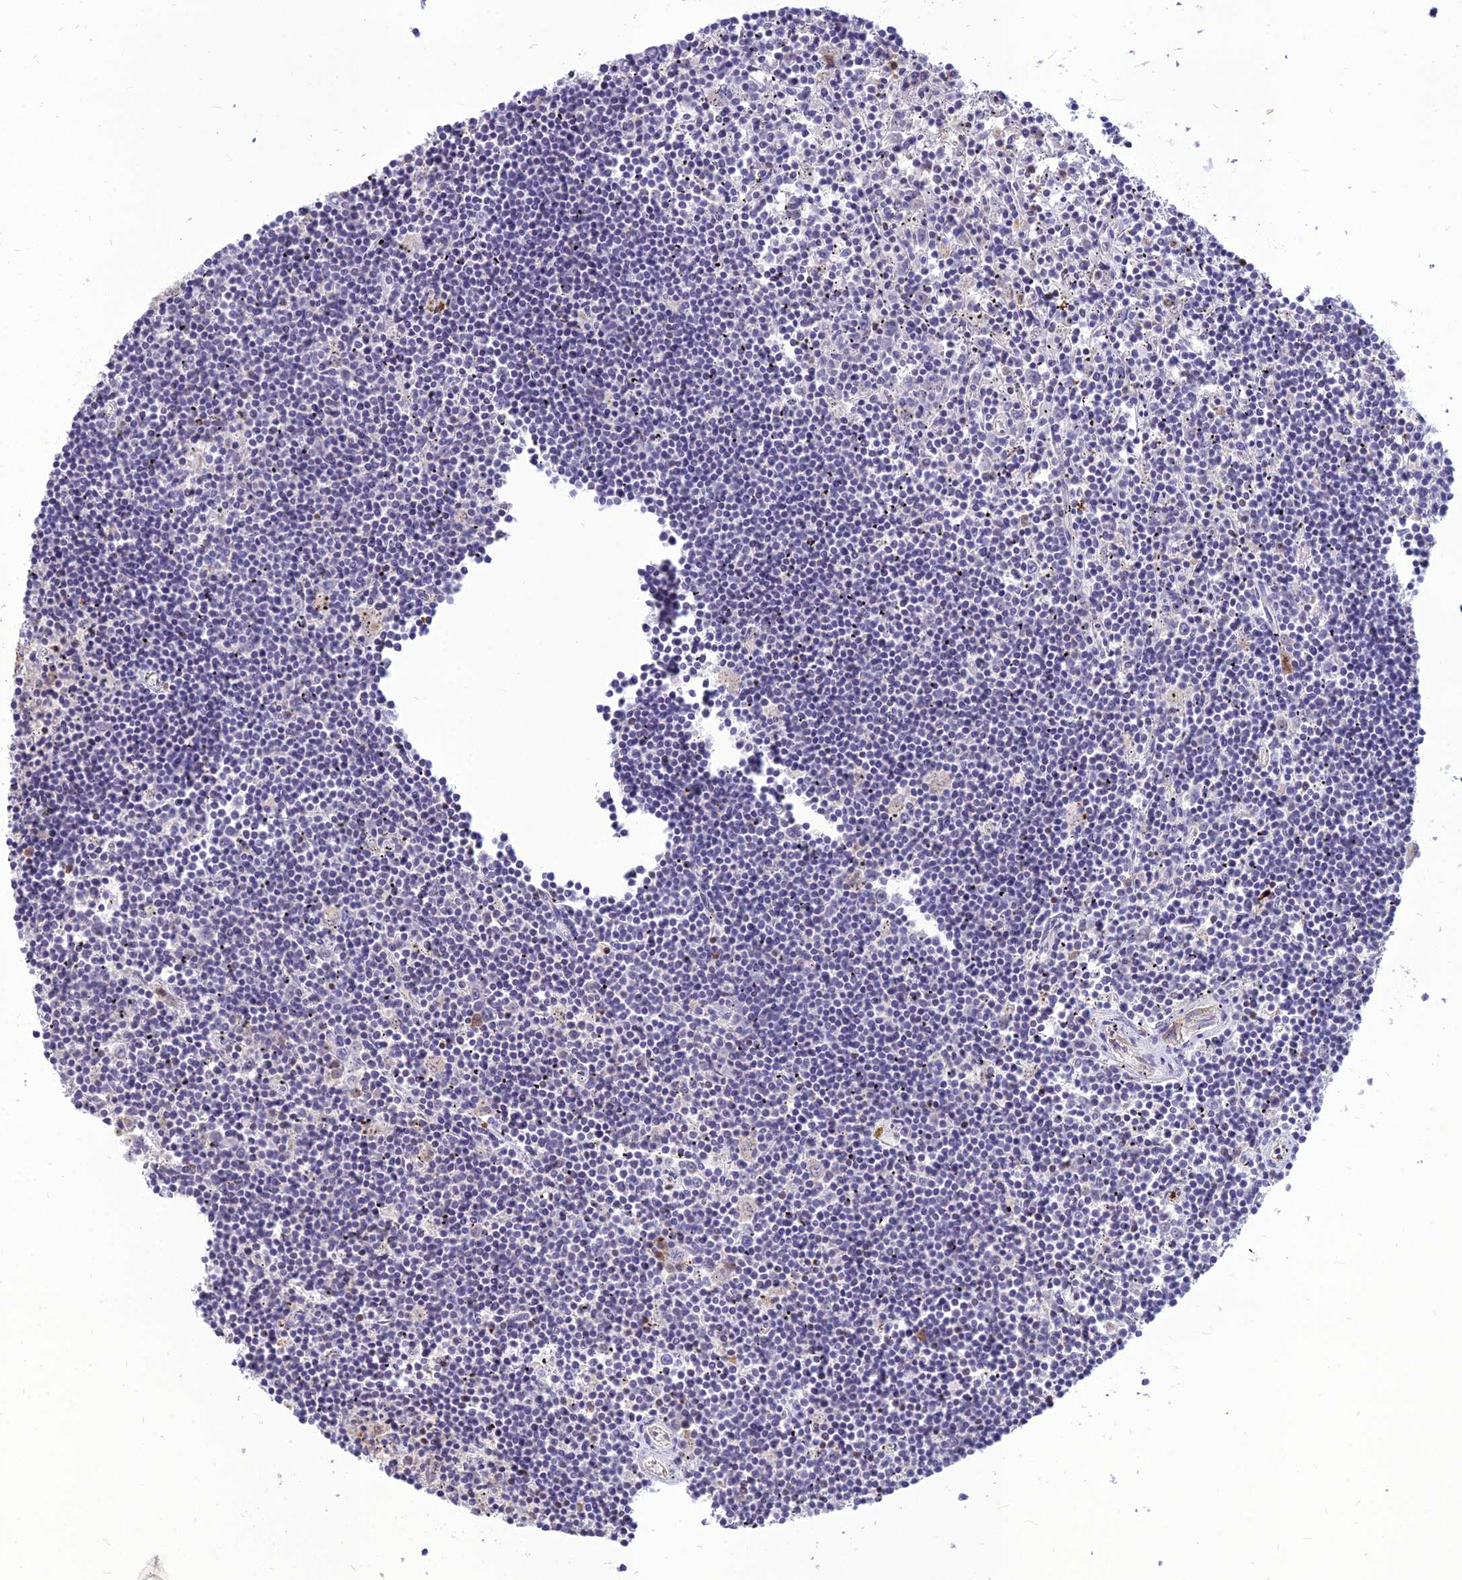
{"staining": {"intensity": "negative", "quantity": "none", "location": "none"}, "tissue": "lymphoma", "cell_type": "Tumor cells", "image_type": "cancer", "snomed": [{"axis": "morphology", "description": "Malignant lymphoma, non-Hodgkin's type, Low grade"}, {"axis": "topography", "description": "Spleen"}], "caption": "Immunohistochemistry histopathology image of neoplastic tissue: human lymphoma stained with DAB displays no significant protein expression in tumor cells.", "gene": "PCED1B", "patient": {"sex": "male", "age": 76}}